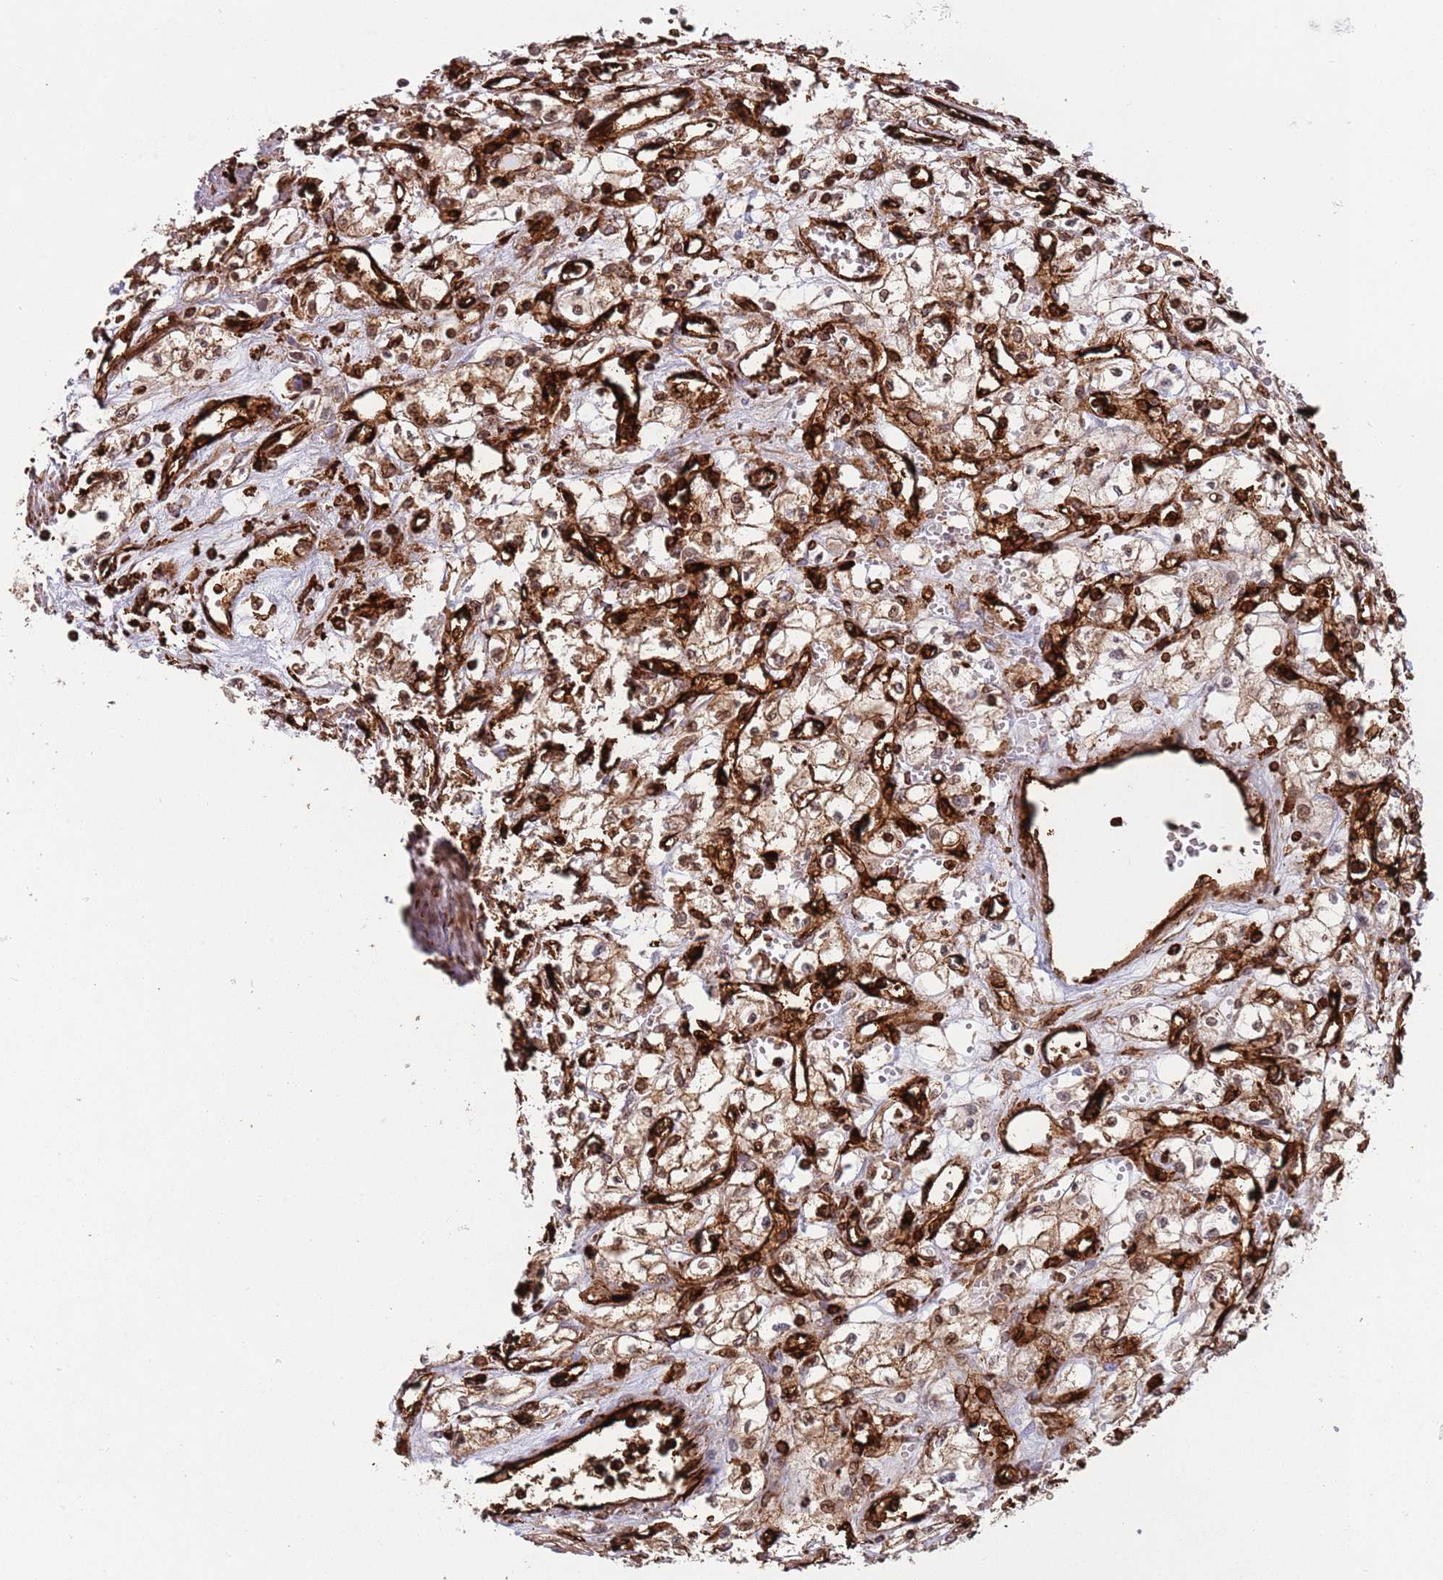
{"staining": {"intensity": "strong", "quantity": "25%-75%", "location": "cytoplasmic/membranous"}, "tissue": "renal cancer", "cell_type": "Tumor cells", "image_type": "cancer", "snomed": [{"axis": "morphology", "description": "Adenocarcinoma, NOS"}, {"axis": "topography", "description": "Kidney"}], "caption": "Renal cancer tissue displays strong cytoplasmic/membranous staining in approximately 25%-75% of tumor cells, visualized by immunohistochemistry.", "gene": "KBTBD7", "patient": {"sex": "male", "age": 59}}